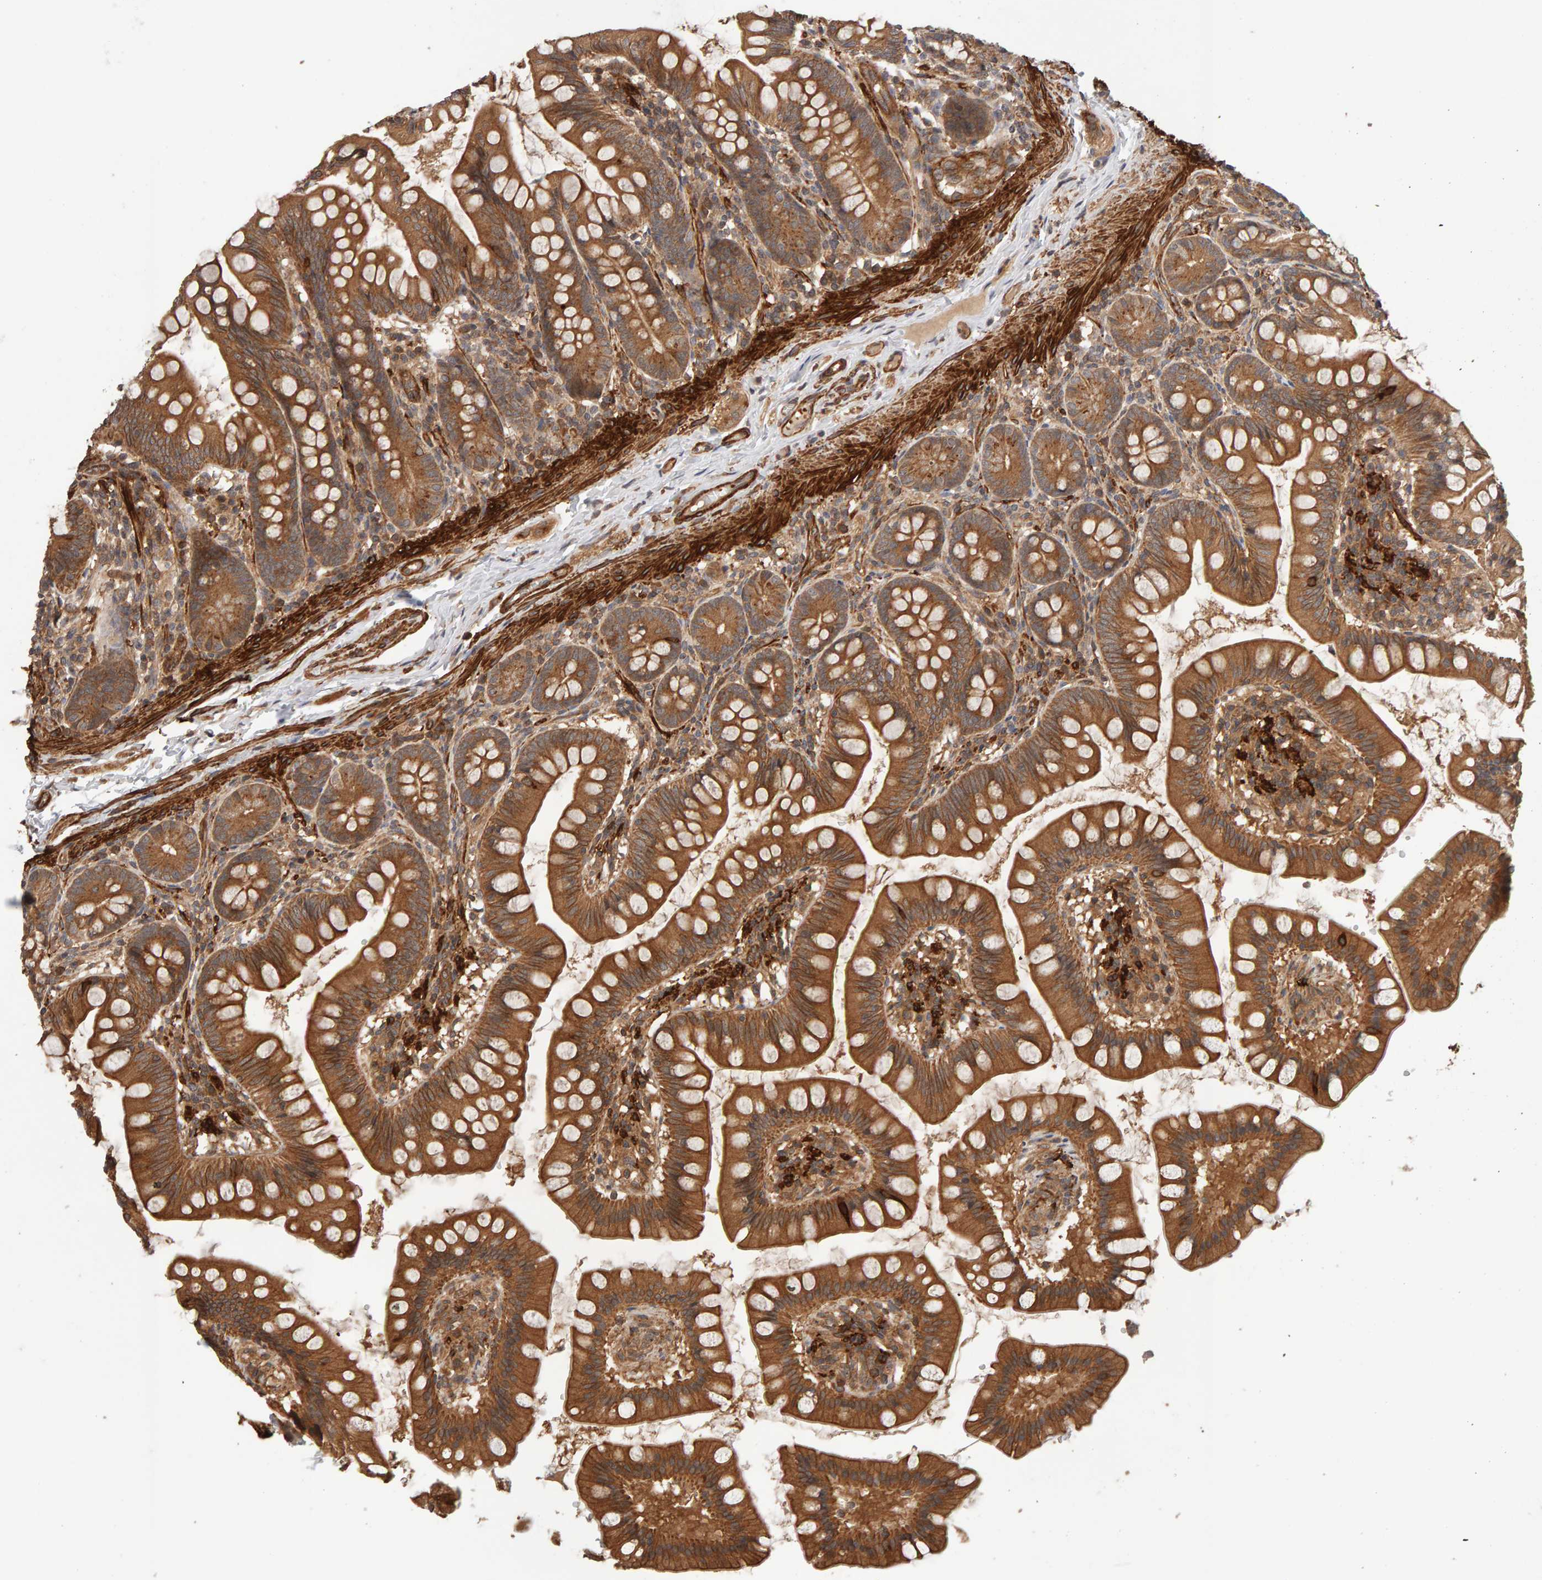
{"staining": {"intensity": "moderate", "quantity": ">75%", "location": "cytoplasmic/membranous"}, "tissue": "small intestine", "cell_type": "Glandular cells", "image_type": "normal", "snomed": [{"axis": "morphology", "description": "Normal tissue, NOS"}, {"axis": "topography", "description": "Small intestine"}], "caption": "Immunohistochemistry (IHC) histopathology image of benign small intestine: small intestine stained using immunohistochemistry reveals medium levels of moderate protein expression localized specifically in the cytoplasmic/membranous of glandular cells, appearing as a cytoplasmic/membranous brown color.", "gene": "SYNRG", "patient": {"sex": "male", "age": 7}}